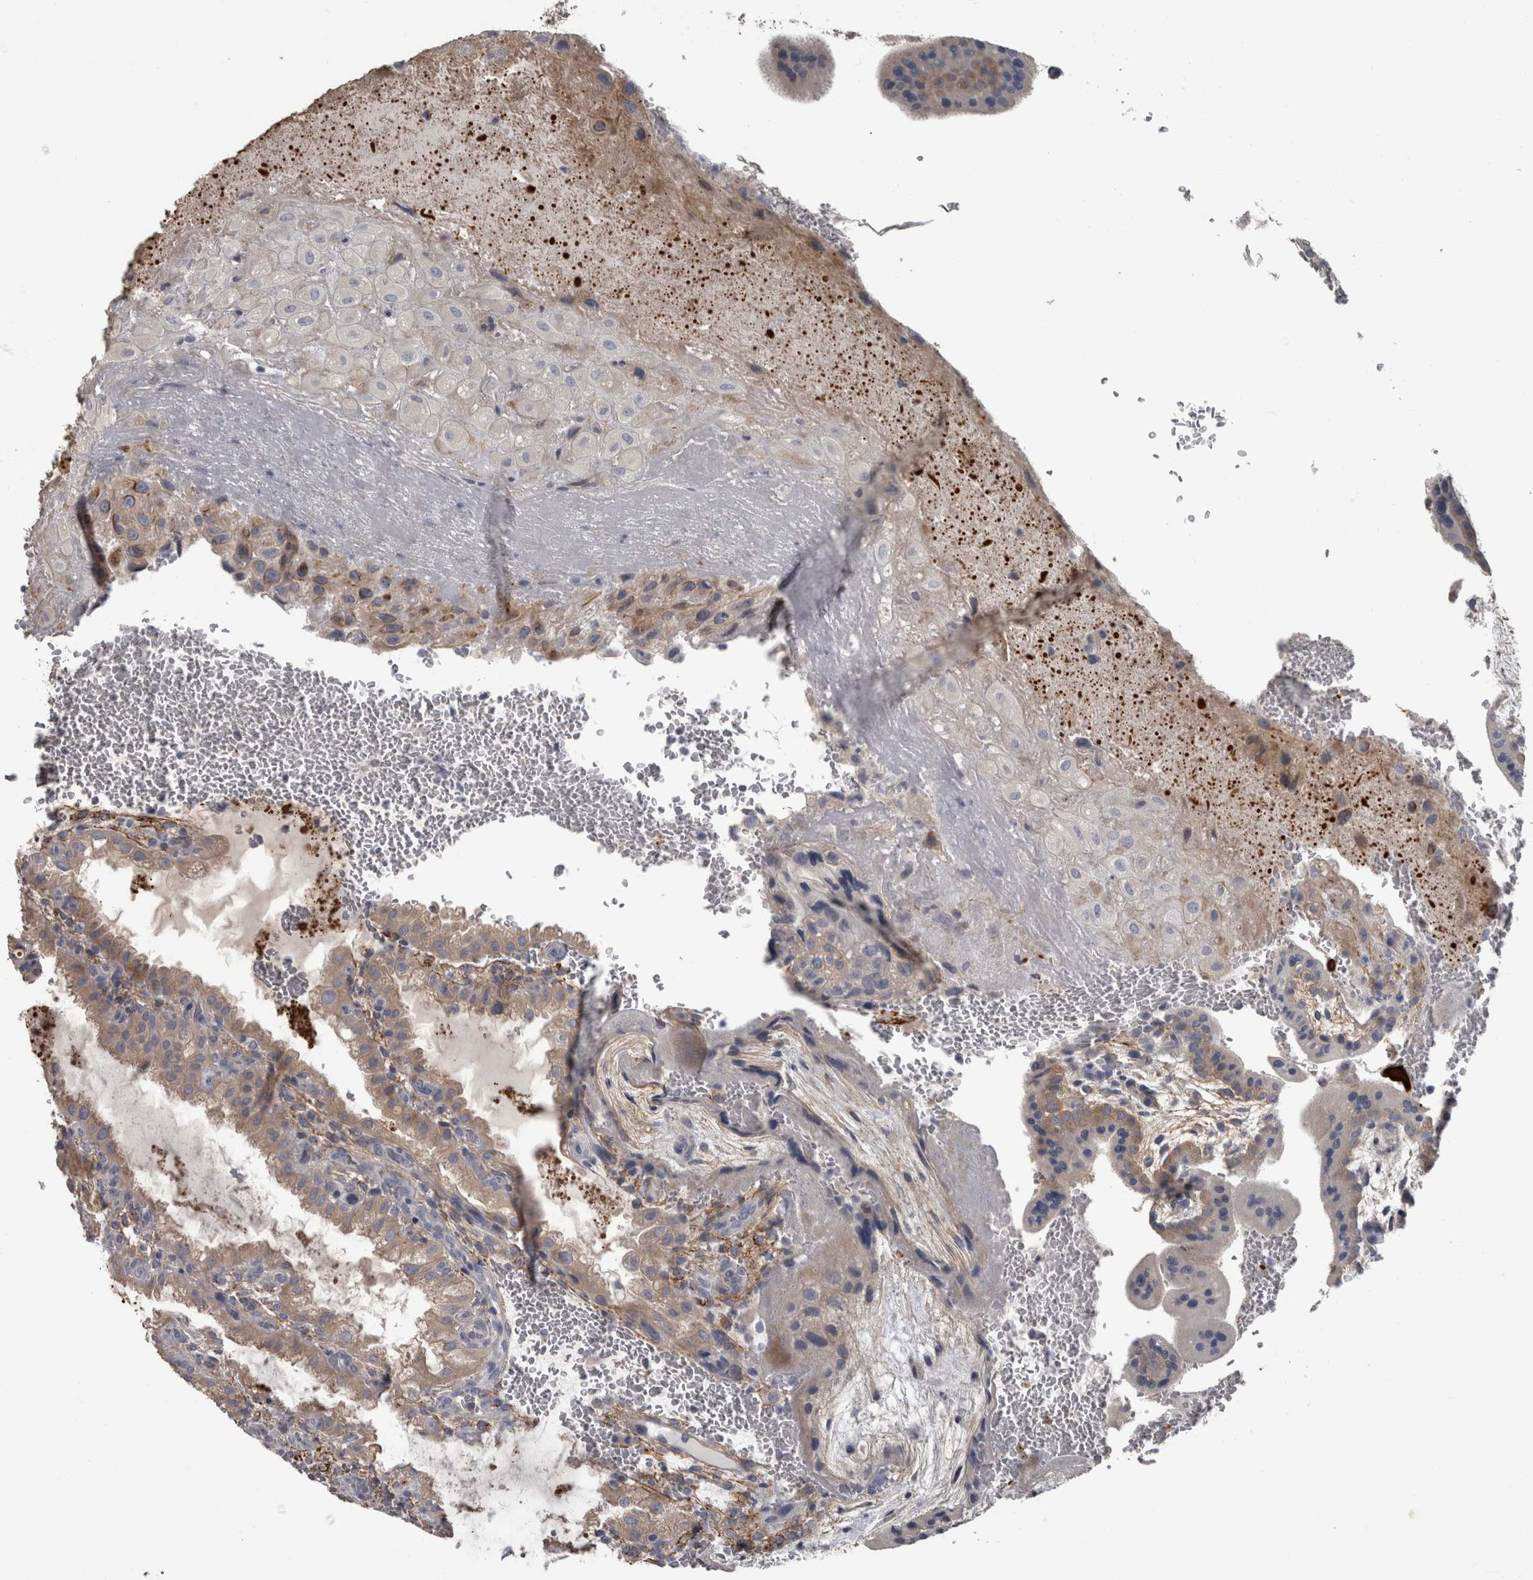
{"staining": {"intensity": "strong", "quantity": "<25%", "location": "cytoplasmic/membranous"}, "tissue": "placenta", "cell_type": "Decidual cells", "image_type": "normal", "snomed": [{"axis": "morphology", "description": "Normal tissue, NOS"}, {"axis": "topography", "description": "Placenta"}], "caption": "Immunohistochemical staining of normal placenta shows medium levels of strong cytoplasmic/membranous positivity in about <25% of decidual cells.", "gene": "EFEMP2", "patient": {"sex": "female", "age": 35}}